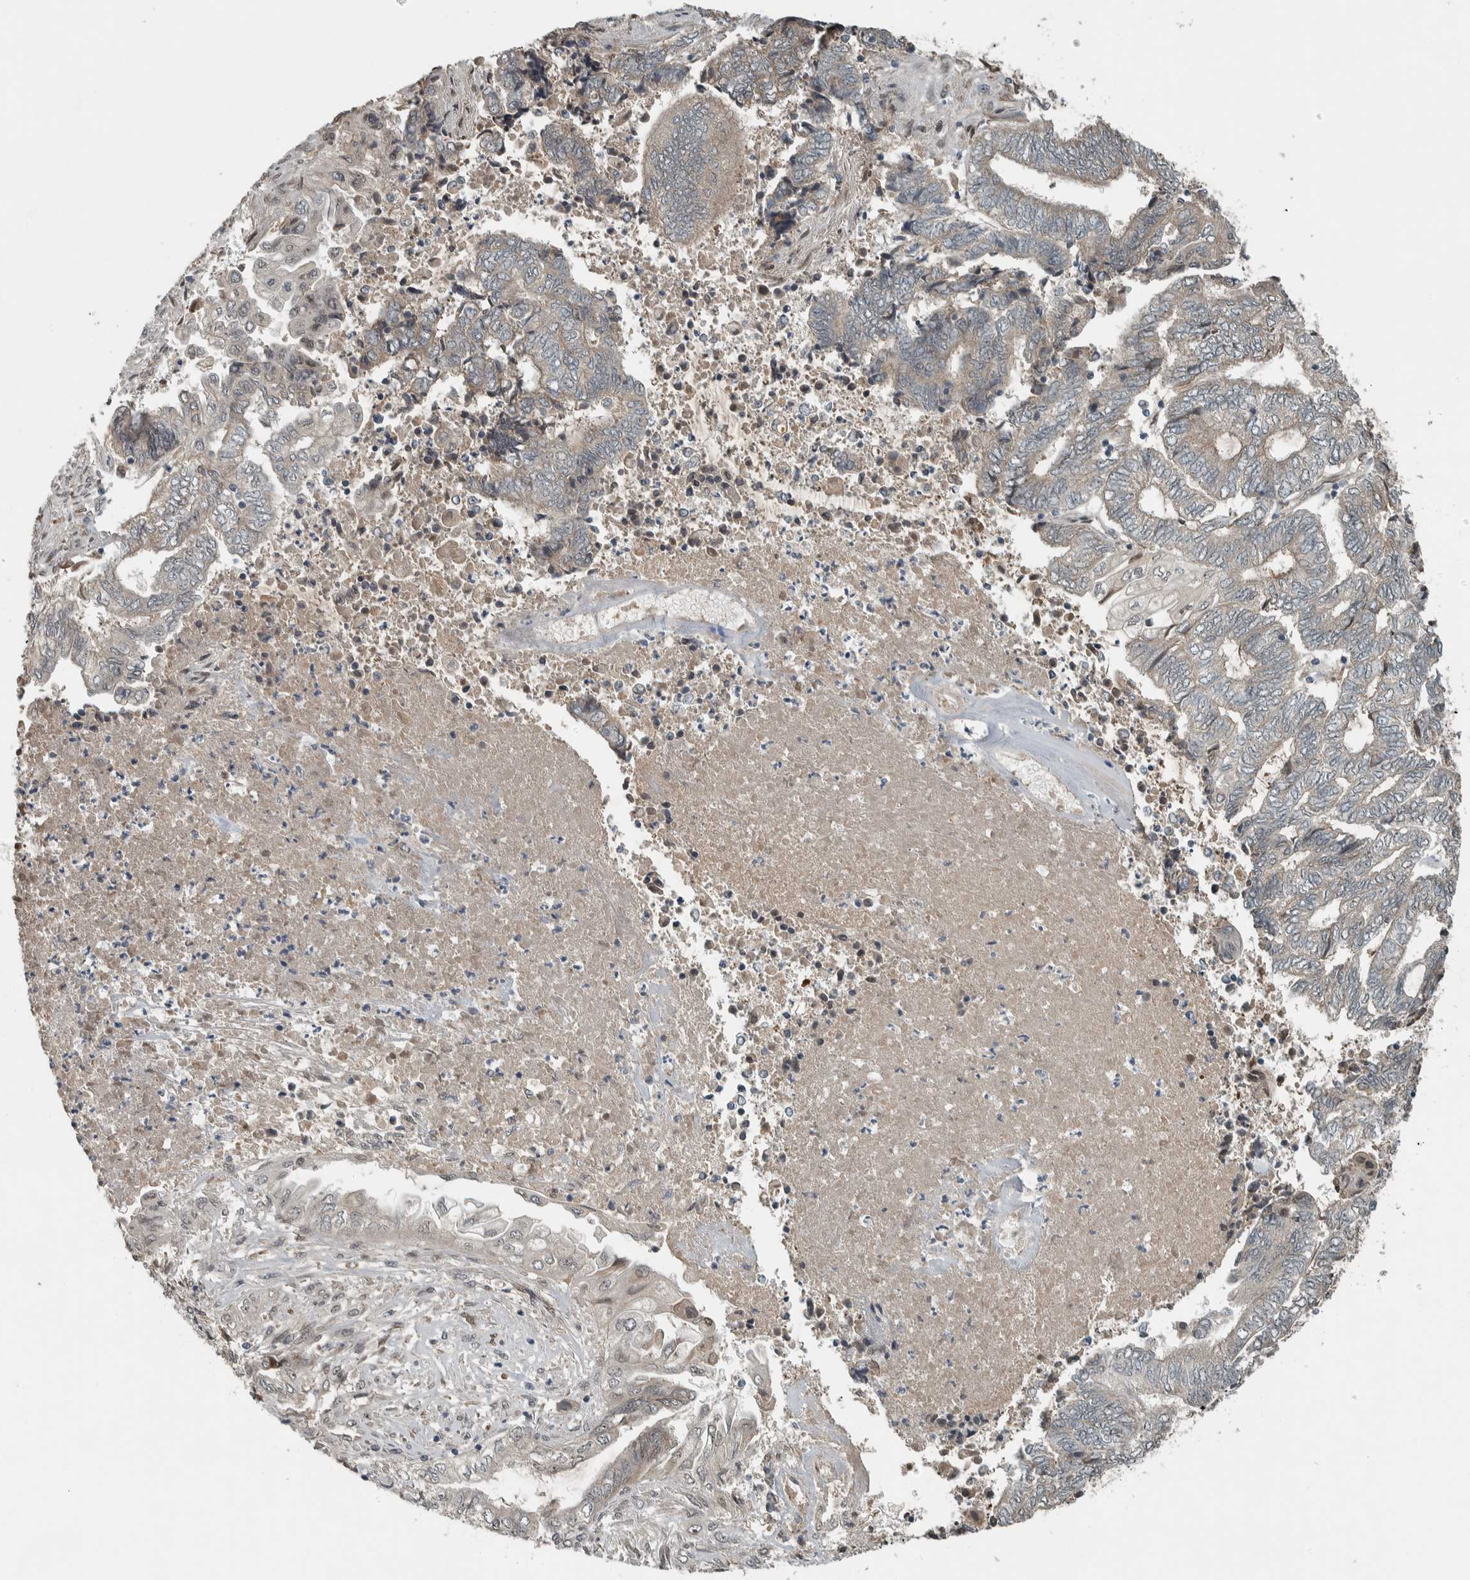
{"staining": {"intensity": "weak", "quantity": "<25%", "location": "cytoplasmic/membranous"}, "tissue": "endometrial cancer", "cell_type": "Tumor cells", "image_type": "cancer", "snomed": [{"axis": "morphology", "description": "Adenocarcinoma, NOS"}, {"axis": "topography", "description": "Uterus"}, {"axis": "topography", "description": "Endometrium"}], "caption": "Photomicrograph shows no significant protein positivity in tumor cells of adenocarcinoma (endometrial).", "gene": "XPO5", "patient": {"sex": "female", "age": 70}}